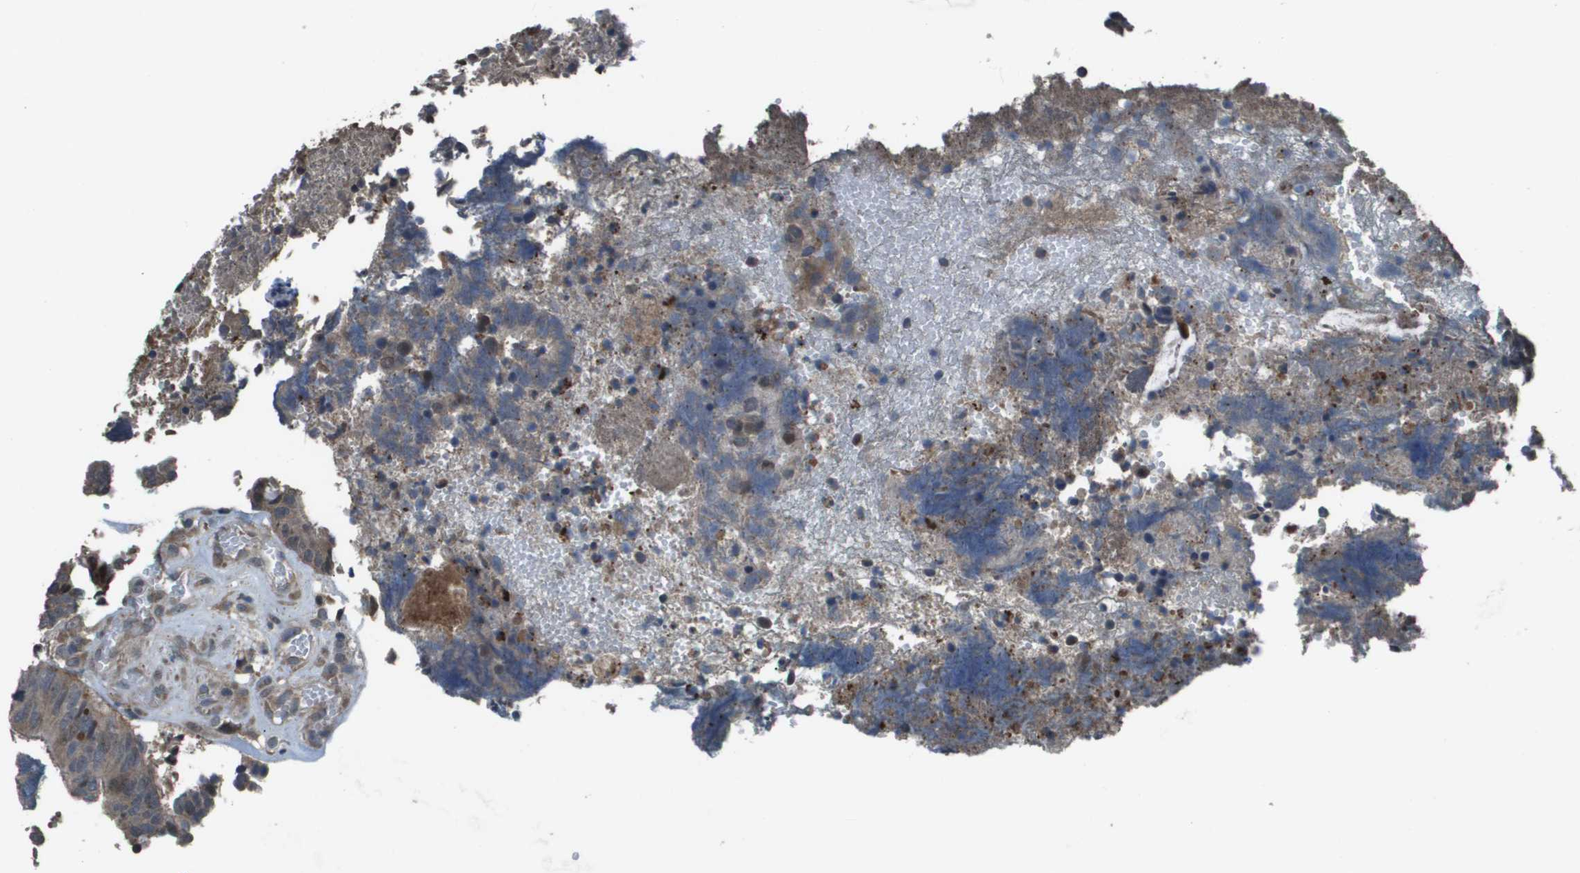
{"staining": {"intensity": "weak", "quantity": "<25%", "location": "cytoplasmic/membranous"}, "tissue": "colorectal cancer", "cell_type": "Tumor cells", "image_type": "cancer", "snomed": [{"axis": "morphology", "description": "Adenocarcinoma, NOS"}, {"axis": "topography", "description": "Rectum"}], "caption": "Immunohistochemical staining of human colorectal cancer (adenocarcinoma) reveals no significant staining in tumor cells. The staining was performed using DAB to visualize the protein expression in brown, while the nuclei were stained in blue with hematoxylin (Magnification: 20x).", "gene": "GOSR2", "patient": {"sex": "male", "age": 72}}